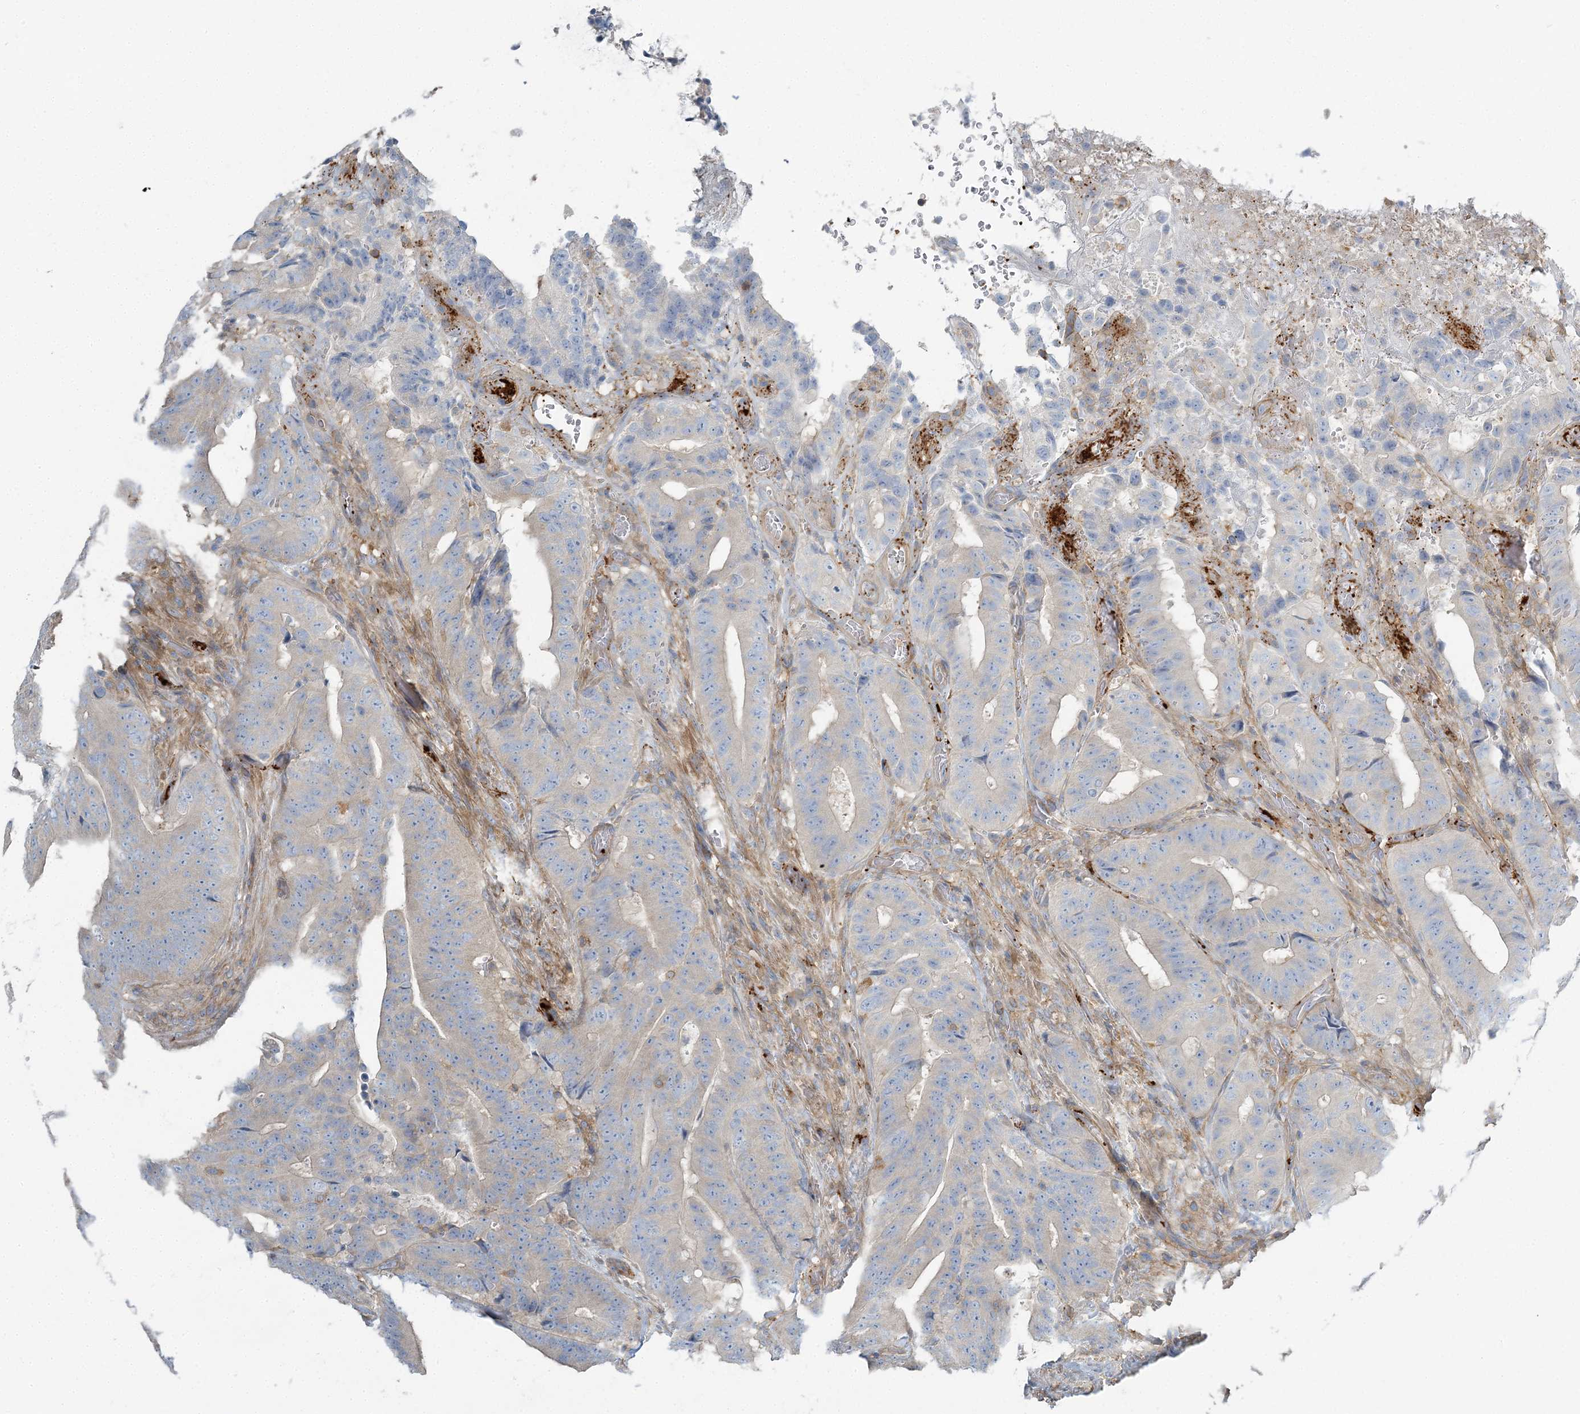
{"staining": {"intensity": "negative", "quantity": "none", "location": "none"}, "tissue": "colorectal cancer", "cell_type": "Tumor cells", "image_type": "cancer", "snomed": [{"axis": "morphology", "description": "Adenocarcinoma, NOS"}, {"axis": "topography", "description": "Colon"}], "caption": "Photomicrograph shows no significant protein positivity in tumor cells of colorectal cancer.", "gene": "CUEDC2", "patient": {"sex": "male", "age": 83}}